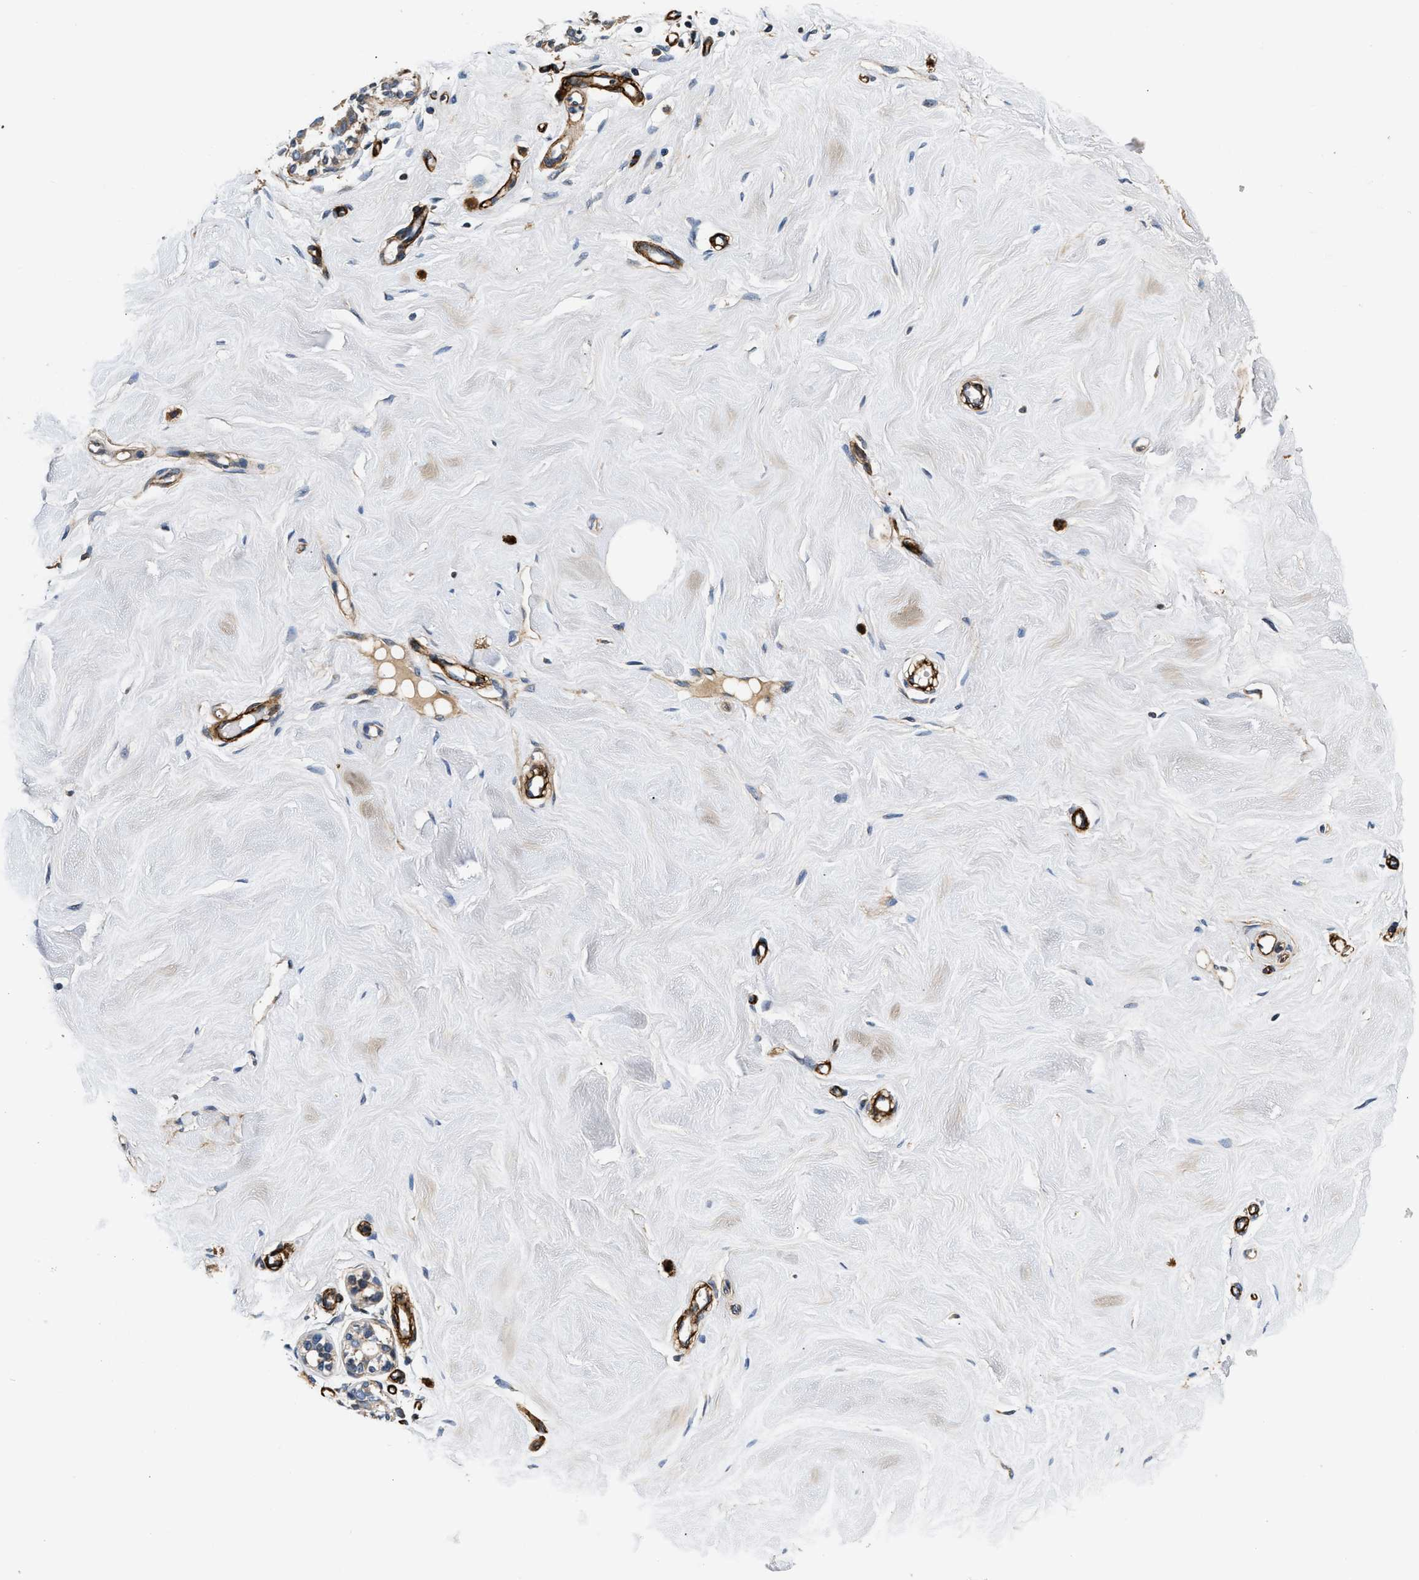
{"staining": {"intensity": "negative", "quantity": "none", "location": "none"}, "tissue": "breast", "cell_type": "Adipocytes", "image_type": "normal", "snomed": [{"axis": "morphology", "description": "Normal tissue, NOS"}, {"axis": "topography", "description": "Breast"}], "caption": "This is an immunohistochemistry histopathology image of normal human breast. There is no positivity in adipocytes.", "gene": "NME6", "patient": {"sex": "female", "age": 23}}